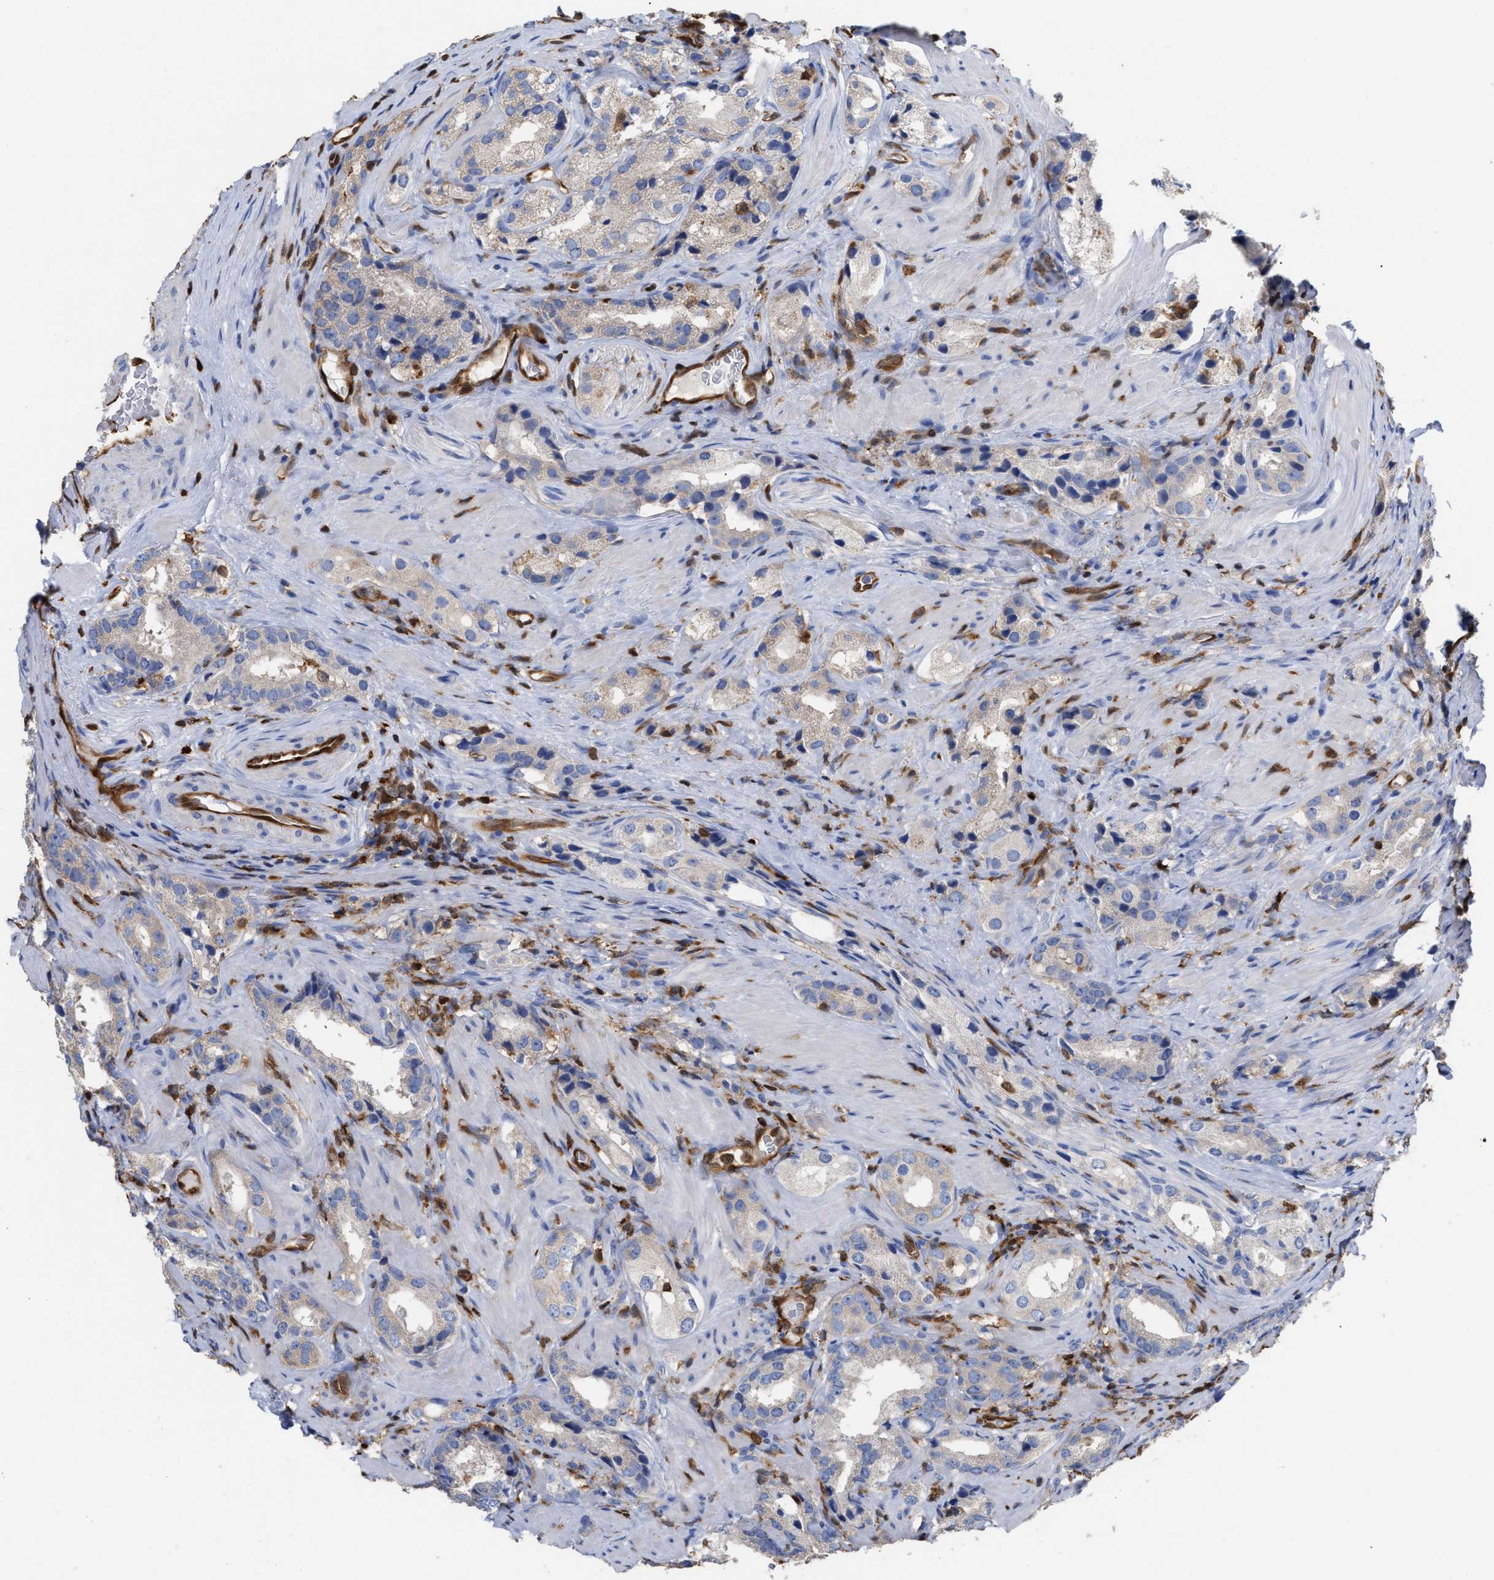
{"staining": {"intensity": "weak", "quantity": "<25%", "location": "cytoplasmic/membranous"}, "tissue": "prostate cancer", "cell_type": "Tumor cells", "image_type": "cancer", "snomed": [{"axis": "morphology", "description": "Adenocarcinoma, High grade"}, {"axis": "topography", "description": "Prostate"}], "caption": "Protein analysis of prostate adenocarcinoma (high-grade) demonstrates no significant expression in tumor cells. The staining is performed using DAB brown chromogen with nuclei counter-stained in using hematoxylin.", "gene": "GIMAP4", "patient": {"sex": "male", "age": 63}}